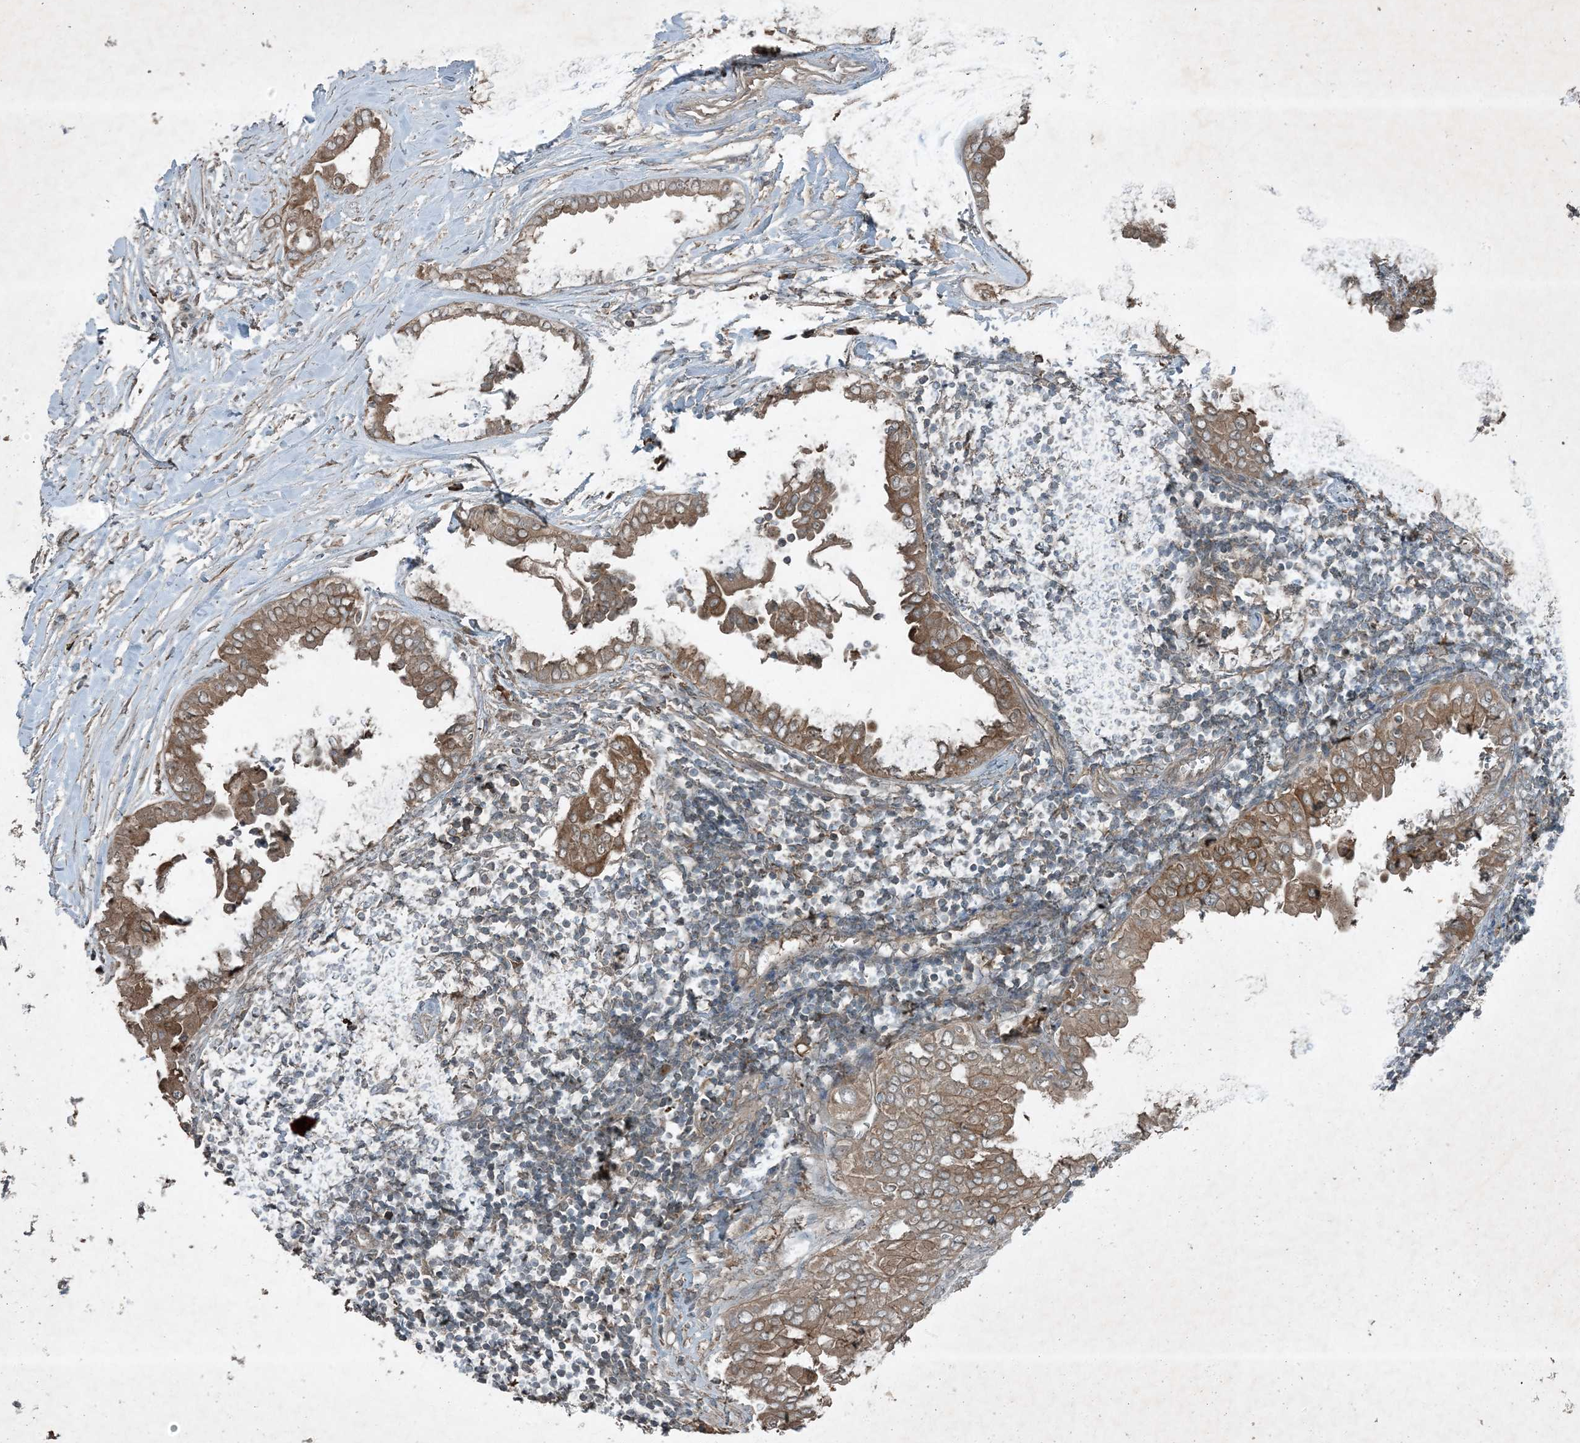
{"staining": {"intensity": "moderate", "quantity": ">75%", "location": "cytoplasmic/membranous"}, "tissue": "thyroid cancer", "cell_type": "Tumor cells", "image_type": "cancer", "snomed": [{"axis": "morphology", "description": "Papillary adenocarcinoma, NOS"}, {"axis": "topography", "description": "Thyroid gland"}], "caption": "DAB (3,3'-diaminobenzidine) immunohistochemical staining of papillary adenocarcinoma (thyroid) shows moderate cytoplasmic/membranous protein staining in about >75% of tumor cells.", "gene": "MDN1", "patient": {"sex": "male", "age": 33}}